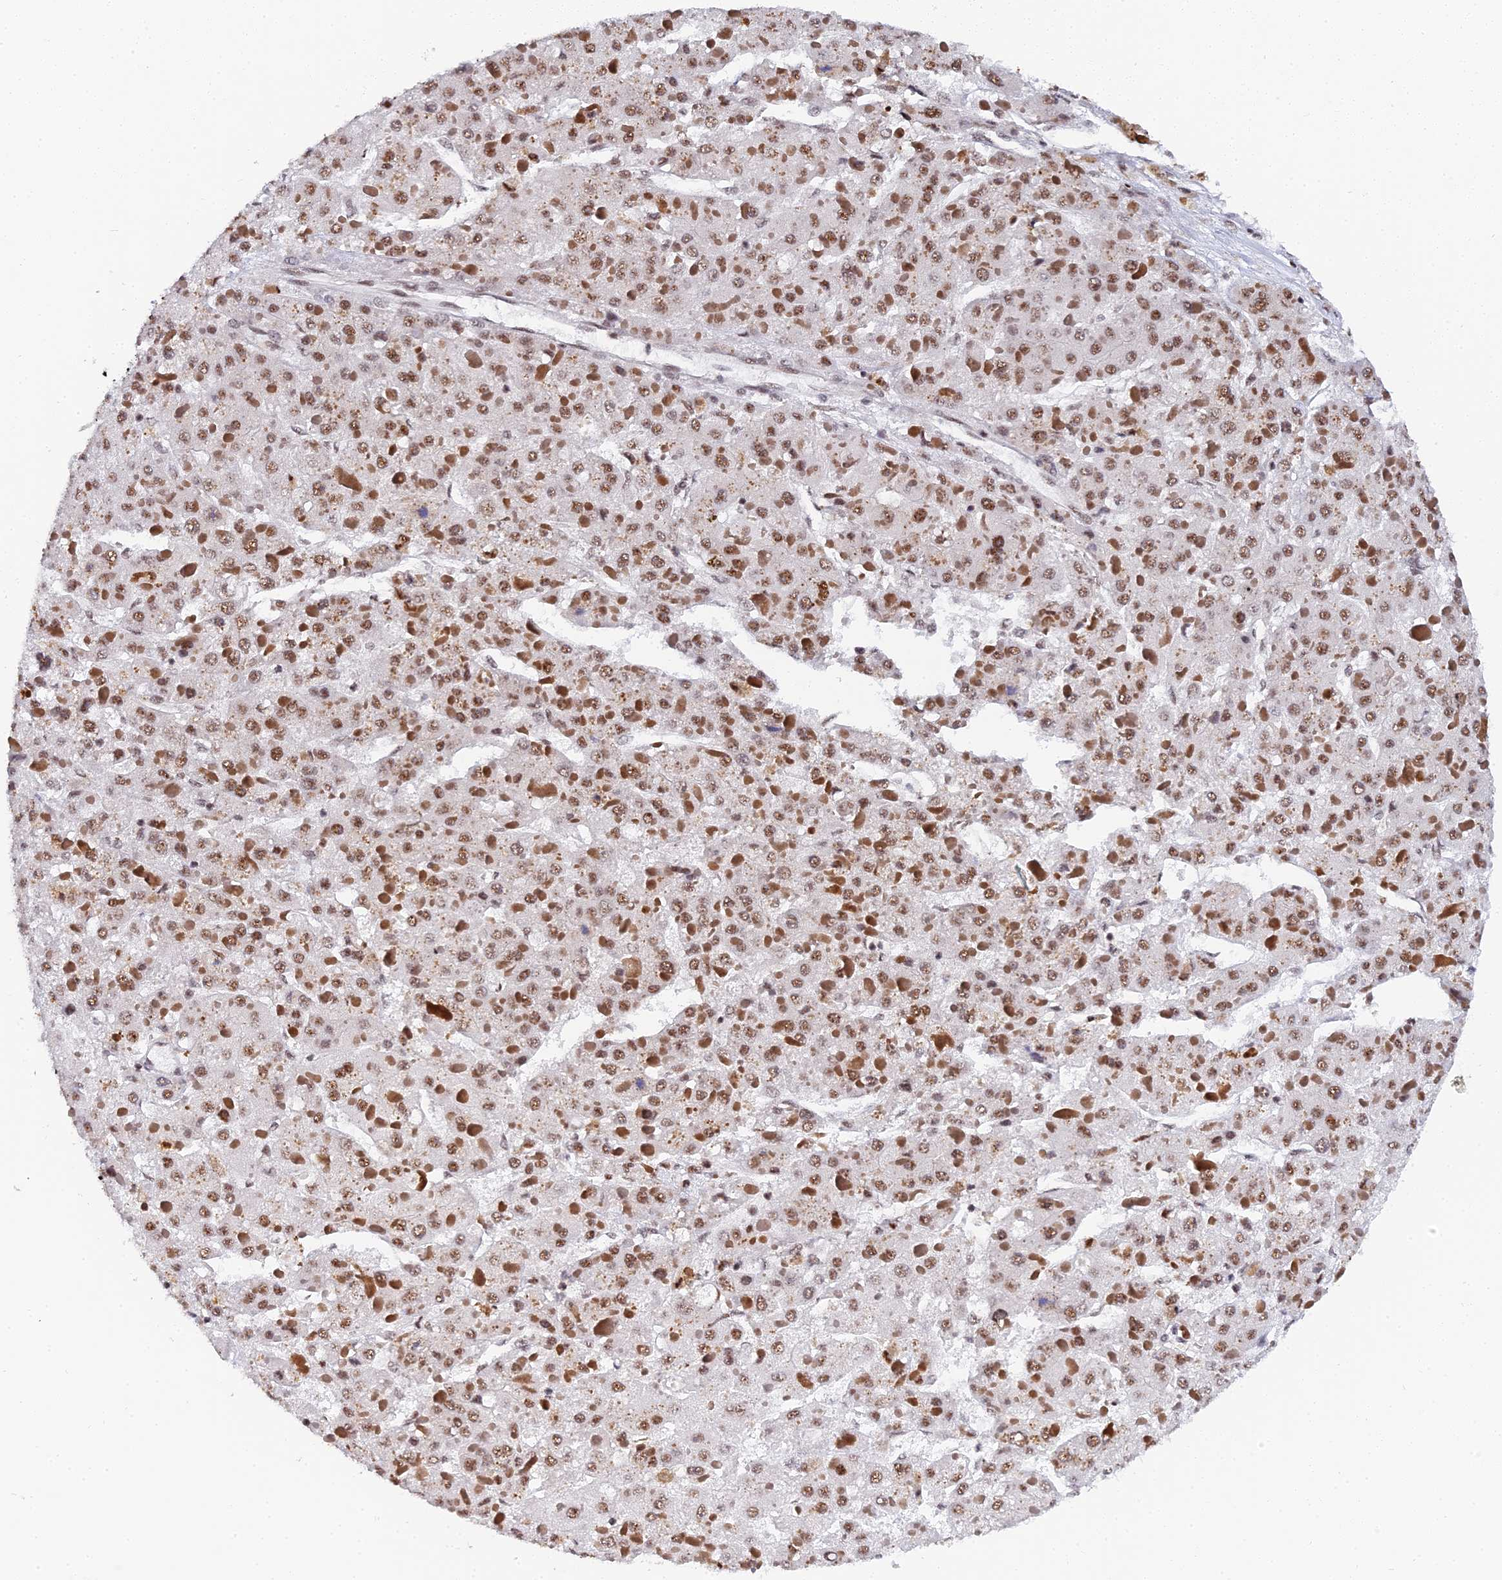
{"staining": {"intensity": "moderate", "quantity": ">75%", "location": "nuclear"}, "tissue": "liver cancer", "cell_type": "Tumor cells", "image_type": "cancer", "snomed": [{"axis": "morphology", "description": "Carcinoma, Hepatocellular, NOS"}, {"axis": "topography", "description": "Liver"}], "caption": "Protein positivity by immunohistochemistry (IHC) exhibits moderate nuclear staining in approximately >75% of tumor cells in liver cancer (hepatocellular carcinoma).", "gene": "MAGOHB", "patient": {"sex": "female", "age": 73}}